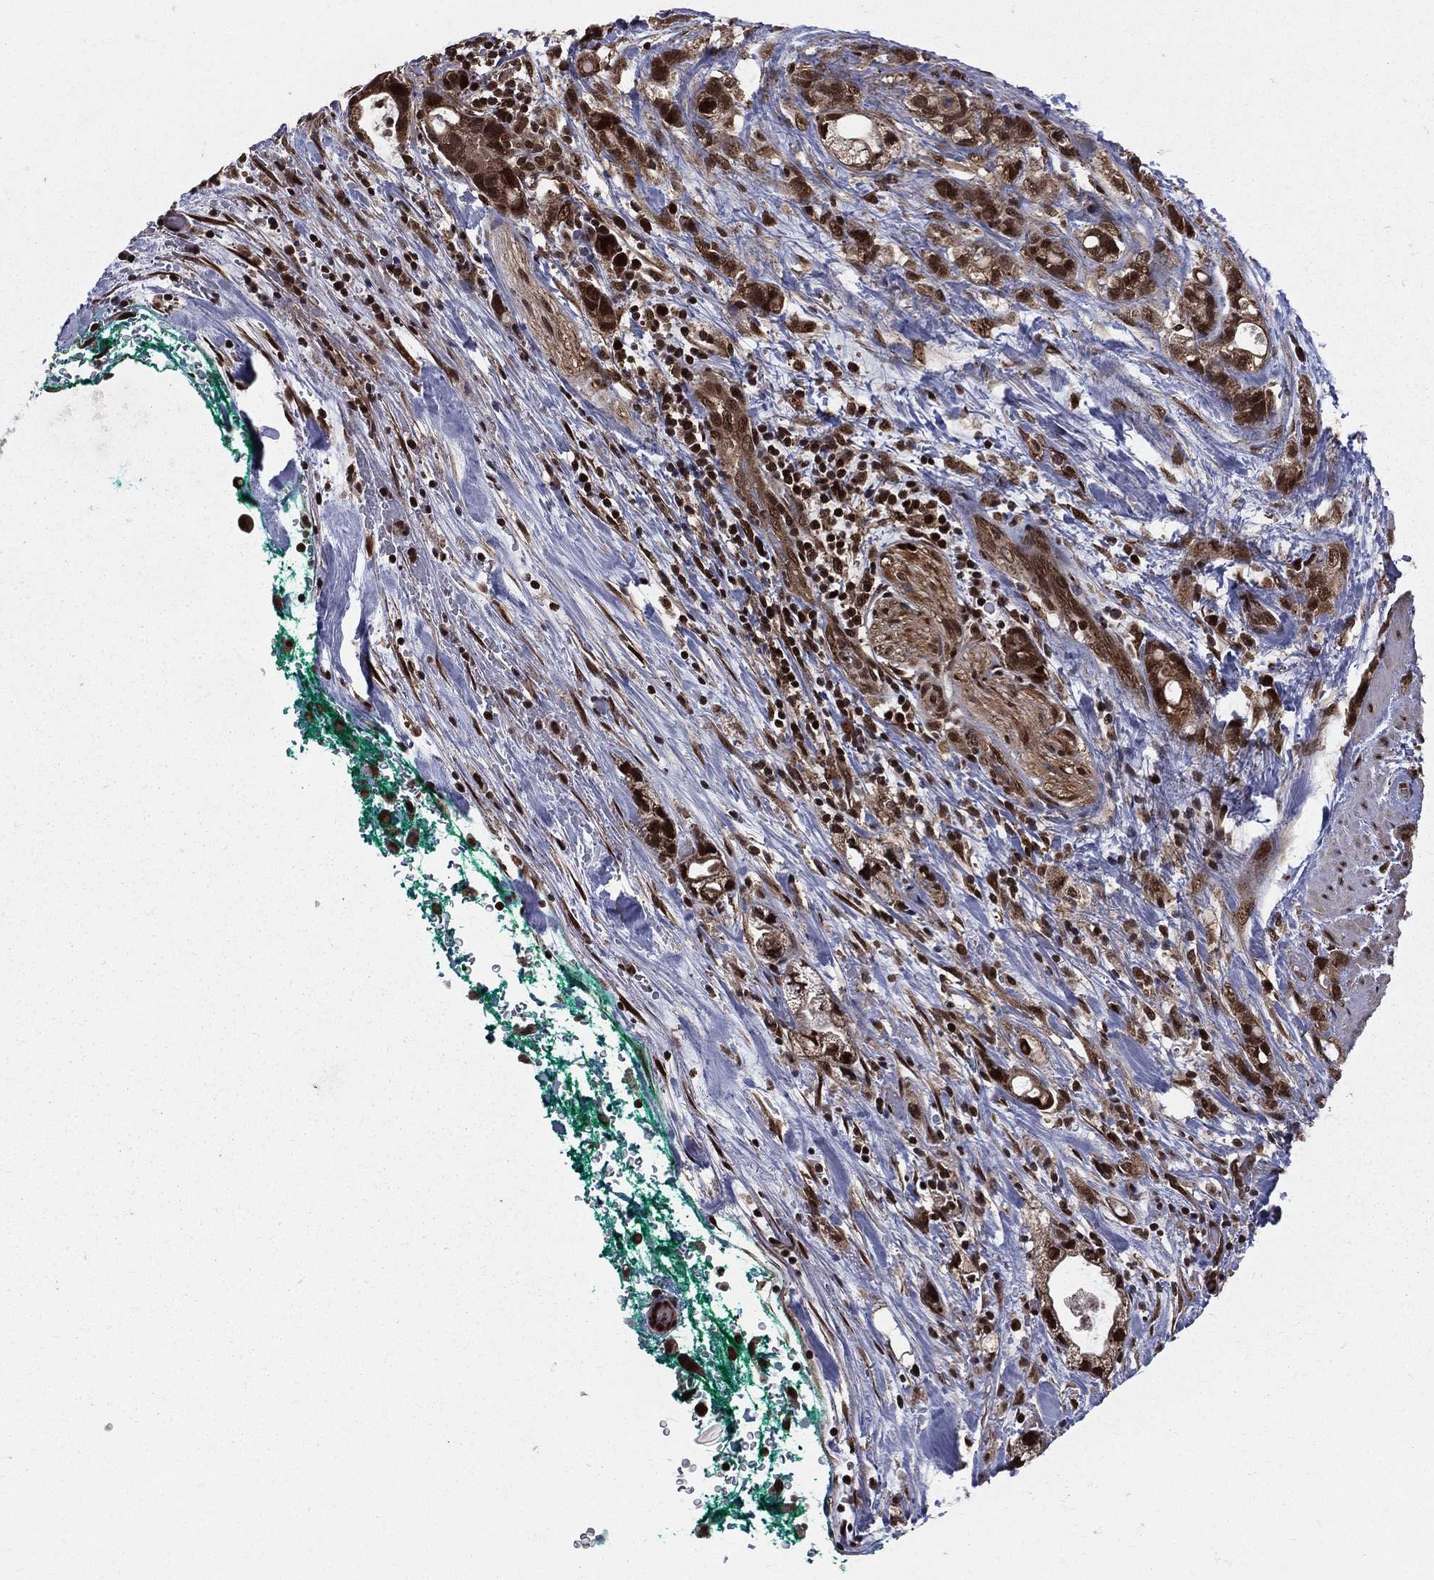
{"staining": {"intensity": "strong", "quantity": ">75%", "location": "cytoplasmic/membranous,nuclear"}, "tissue": "stomach cancer", "cell_type": "Tumor cells", "image_type": "cancer", "snomed": [{"axis": "morphology", "description": "Adenocarcinoma, NOS"}, {"axis": "topography", "description": "Stomach"}], "caption": "Immunohistochemistry (IHC) micrograph of neoplastic tissue: human stomach adenocarcinoma stained using IHC exhibits high levels of strong protein expression localized specifically in the cytoplasmic/membranous and nuclear of tumor cells, appearing as a cytoplasmic/membranous and nuclear brown color.", "gene": "COPS4", "patient": {"sex": "male", "age": 63}}